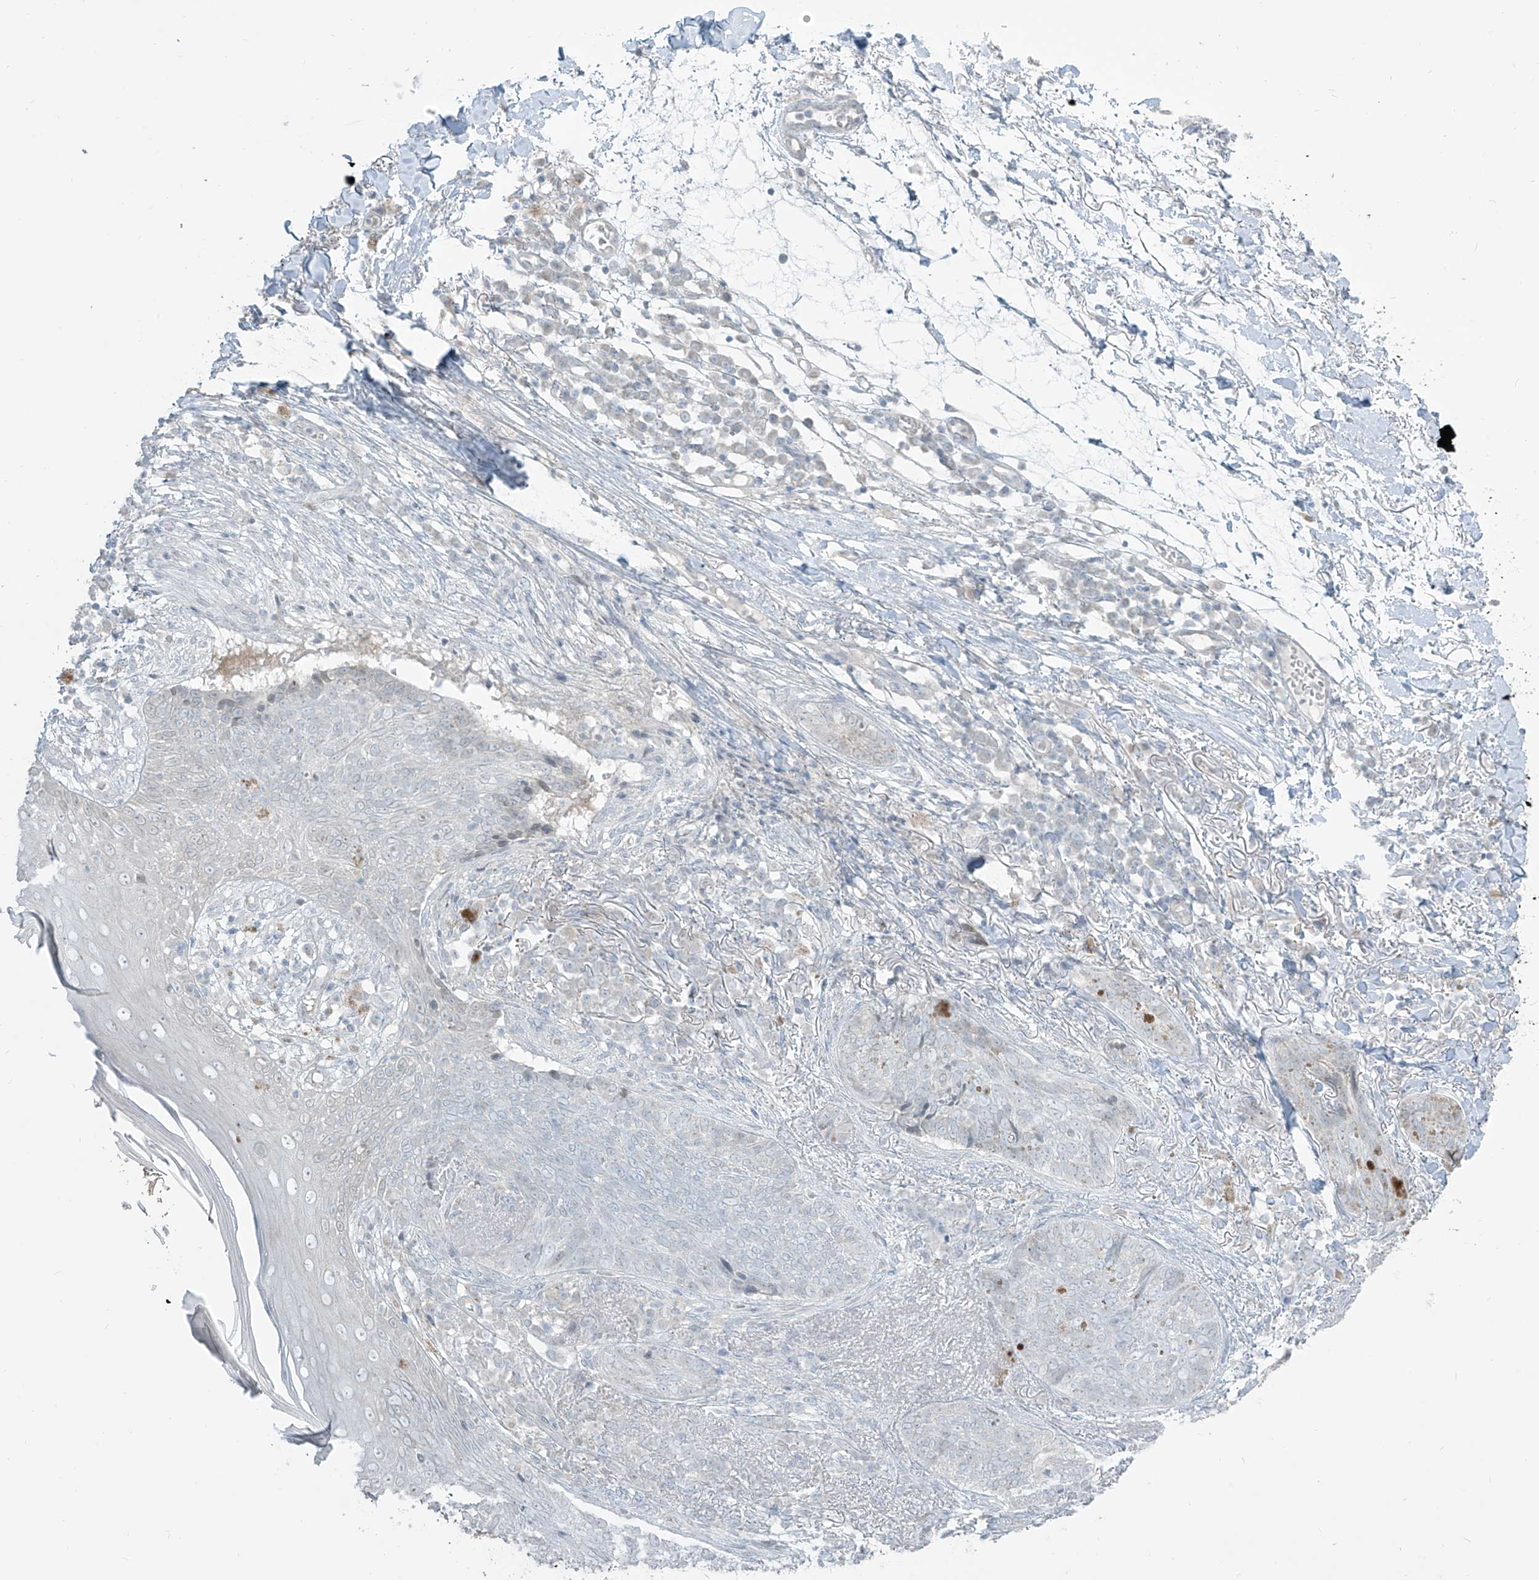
{"staining": {"intensity": "negative", "quantity": "none", "location": "none"}, "tissue": "skin cancer", "cell_type": "Tumor cells", "image_type": "cancer", "snomed": [{"axis": "morphology", "description": "Basal cell carcinoma"}, {"axis": "topography", "description": "Skin"}], "caption": "Basal cell carcinoma (skin) stained for a protein using IHC reveals no positivity tumor cells.", "gene": "PRDM6", "patient": {"sex": "male", "age": 85}}